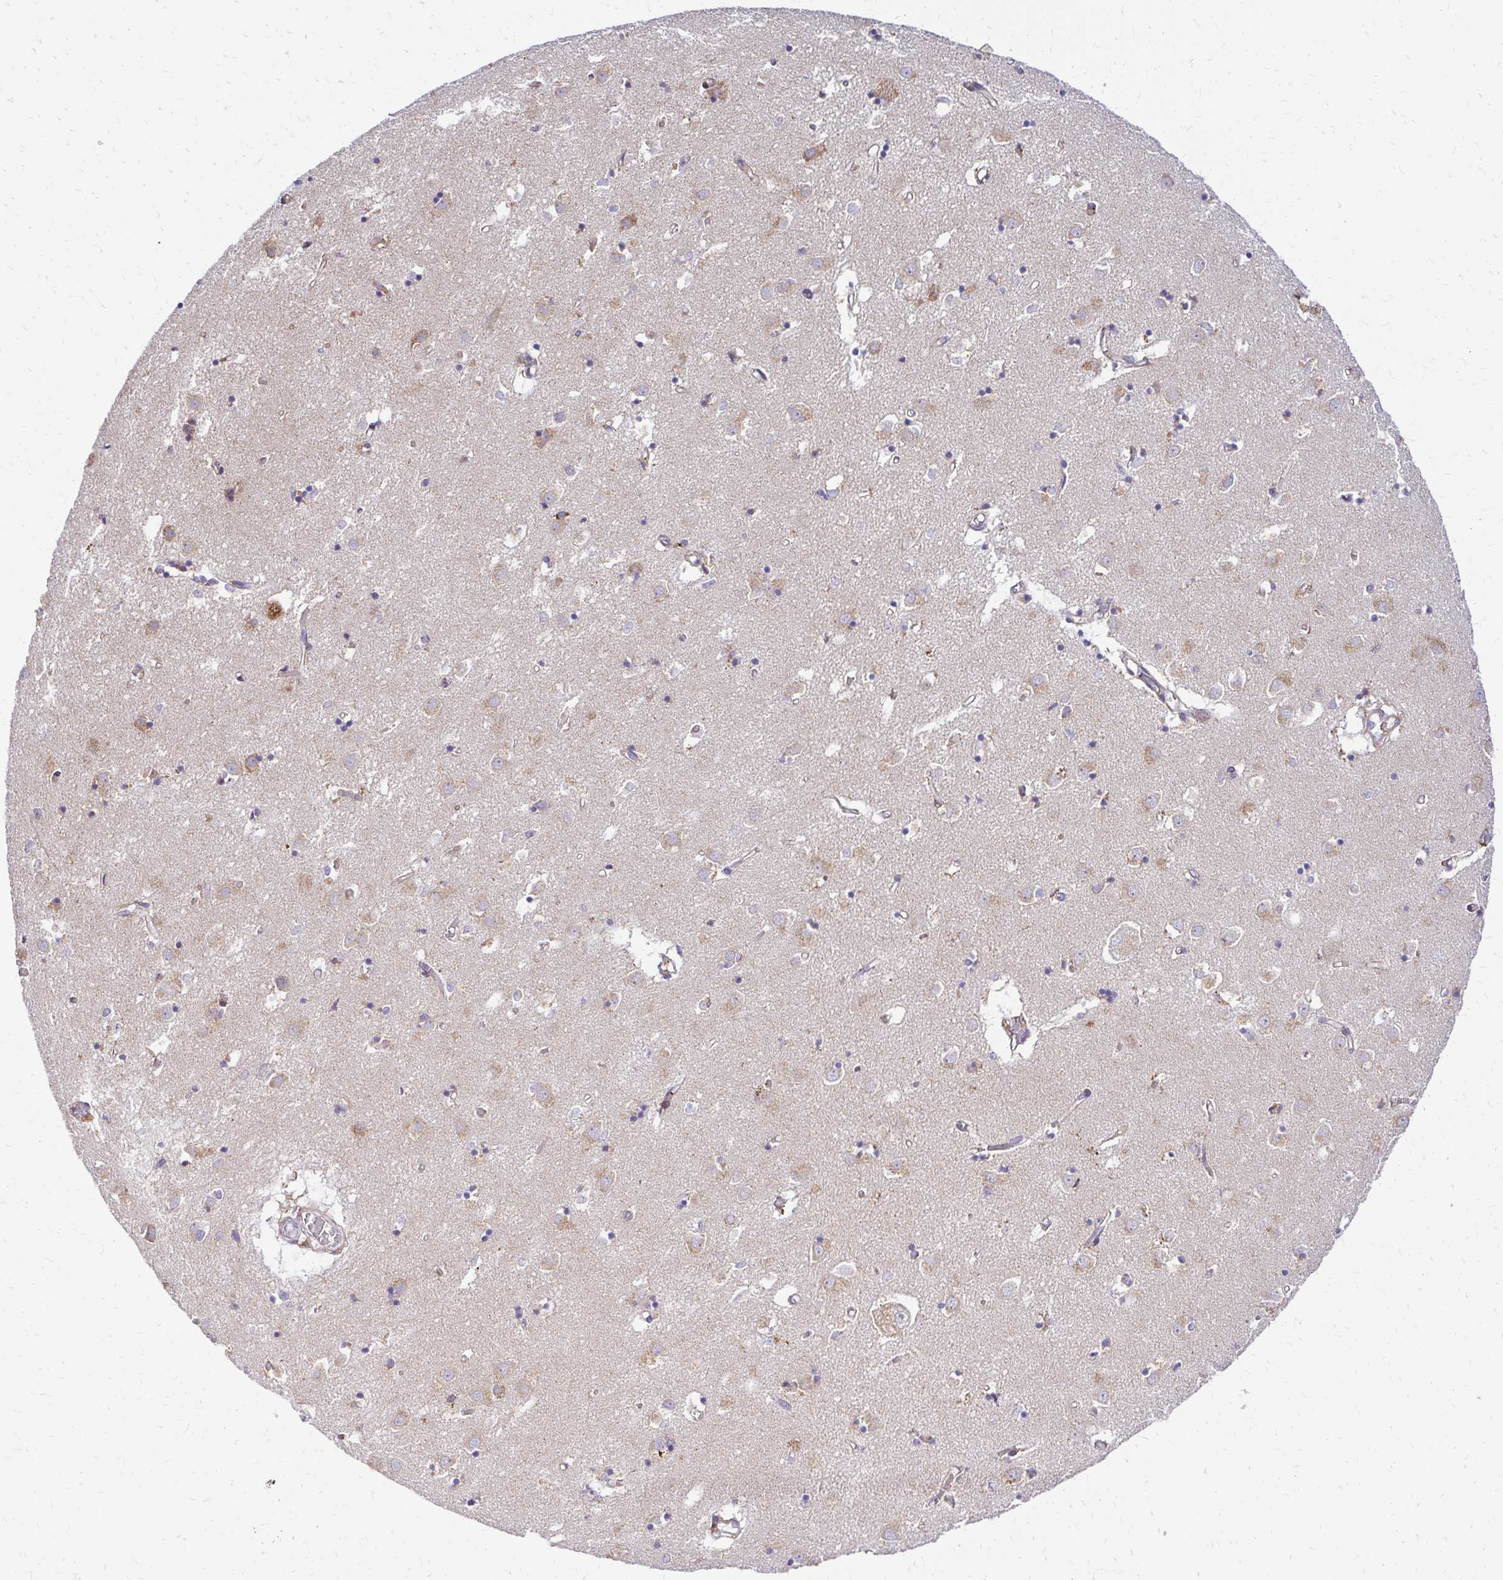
{"staining": {"intensity": "negative", "quantity": "none", "location": "none"}, "tissue": "caudate", "cell_type": "Glial cells", "image_type": "normal", "snomed": [{"axis": "morphology", "description": "Normal tissue, NOS"}, {"axis": "topography", "description": "Lateral ventricle wall"}], "caption": "The micrograph exhibits no significant expression in glial cells of caudate.", "gene": "MRPL13", "patient": {"sex": "male", "age": 70}}